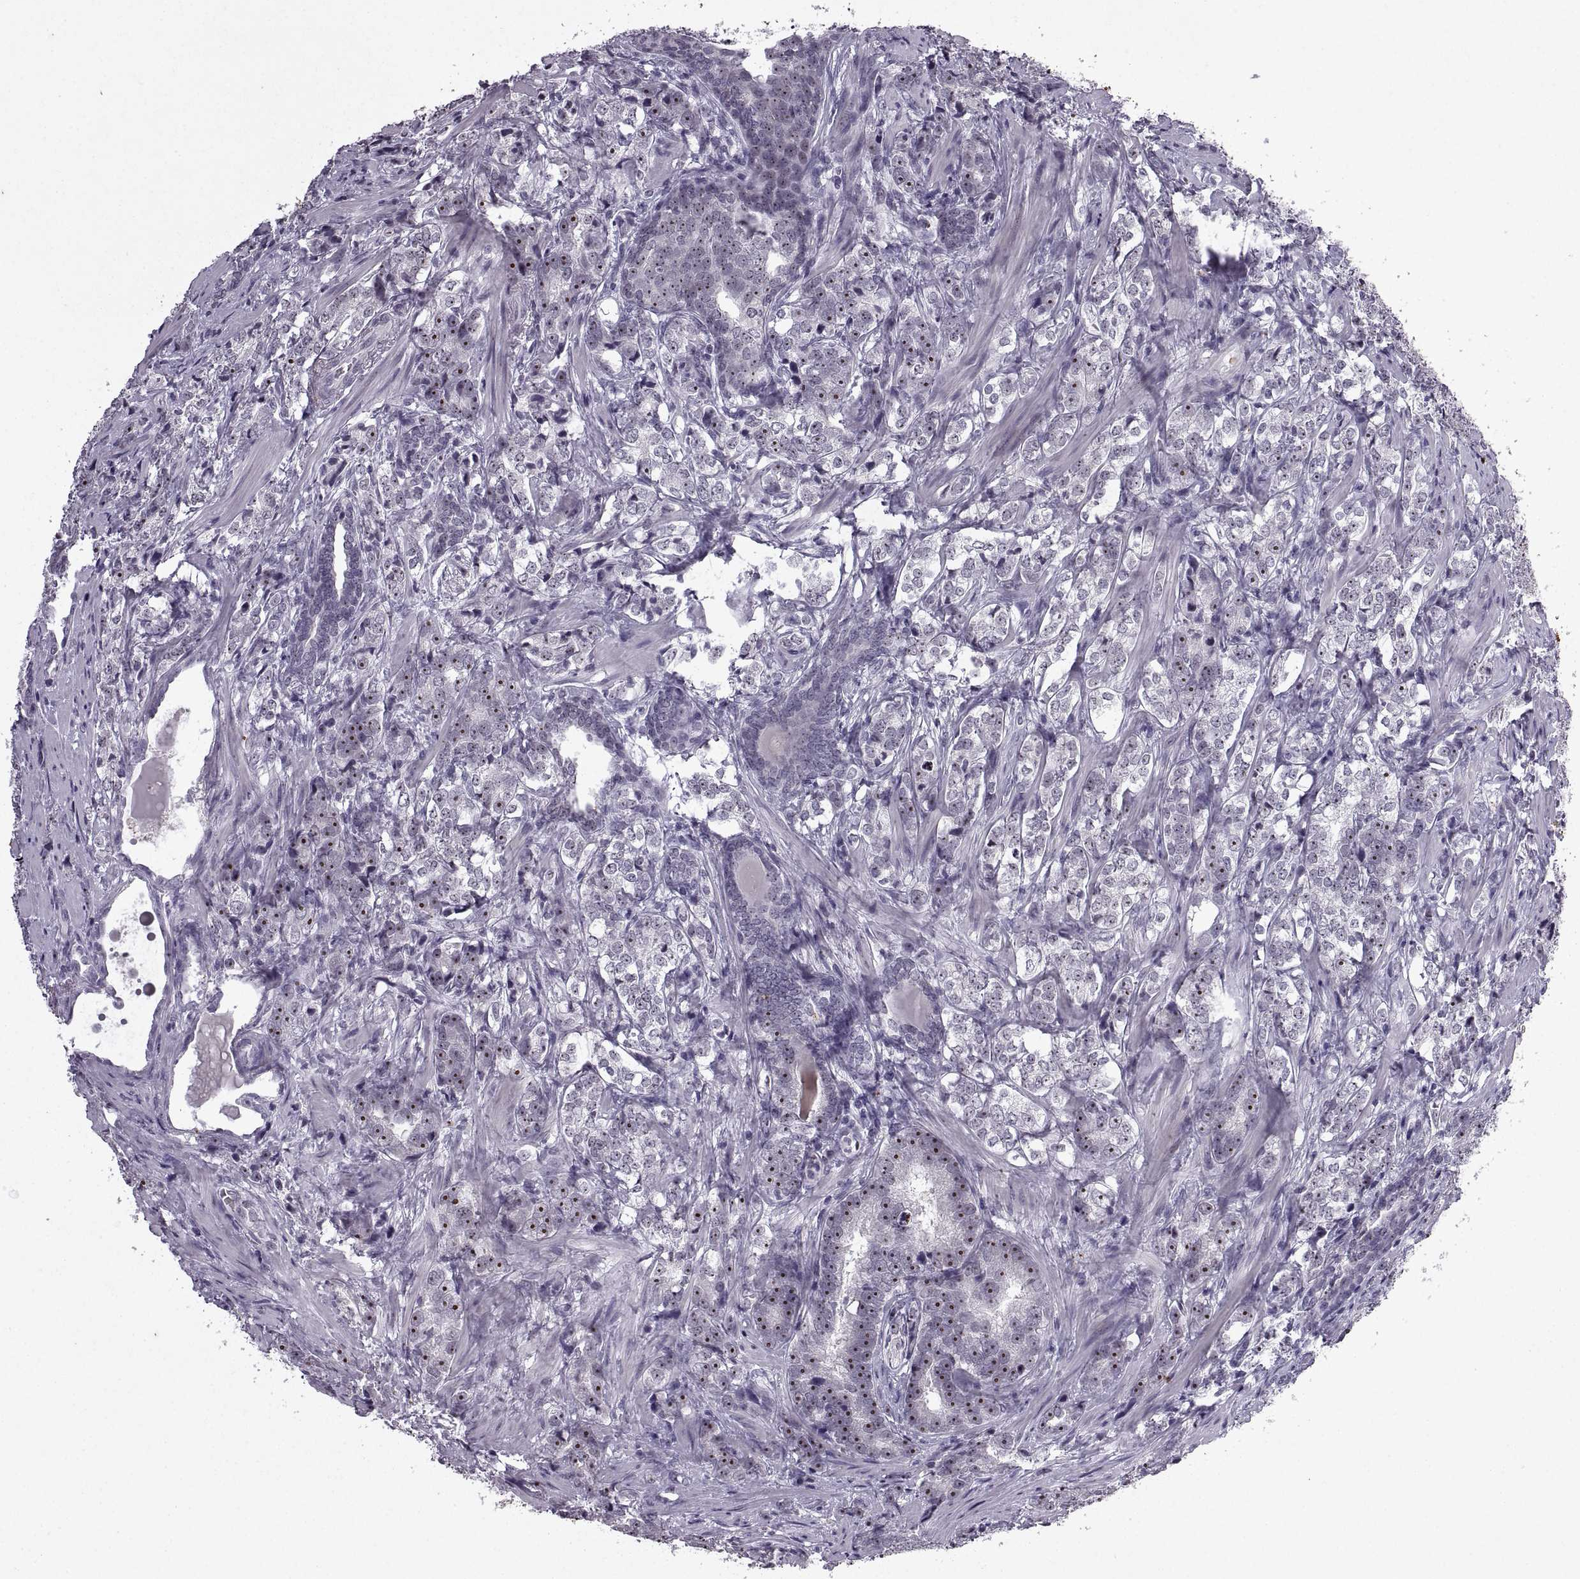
{"staining": {"intensity": "strong", "quantity": "25%-75%", "location": "nuclear"}, "tissue": "prostate cancer", "cell_type": "Tumor cells", "image_type": "cancer", "snomed": [{"axis": "morphology", "description": "Adenocarcinoma, NOS"}, {"axis": "topography", "description": "Prostate and seminal vesicle, NOS"}], "caption": "An image of adenocarcinoma (prostate) stained for a protein displays strong nuclear brown staining in tumor cells.", "gene": "SINHCAF", "patient": {"sex": "male", "age": 63}}